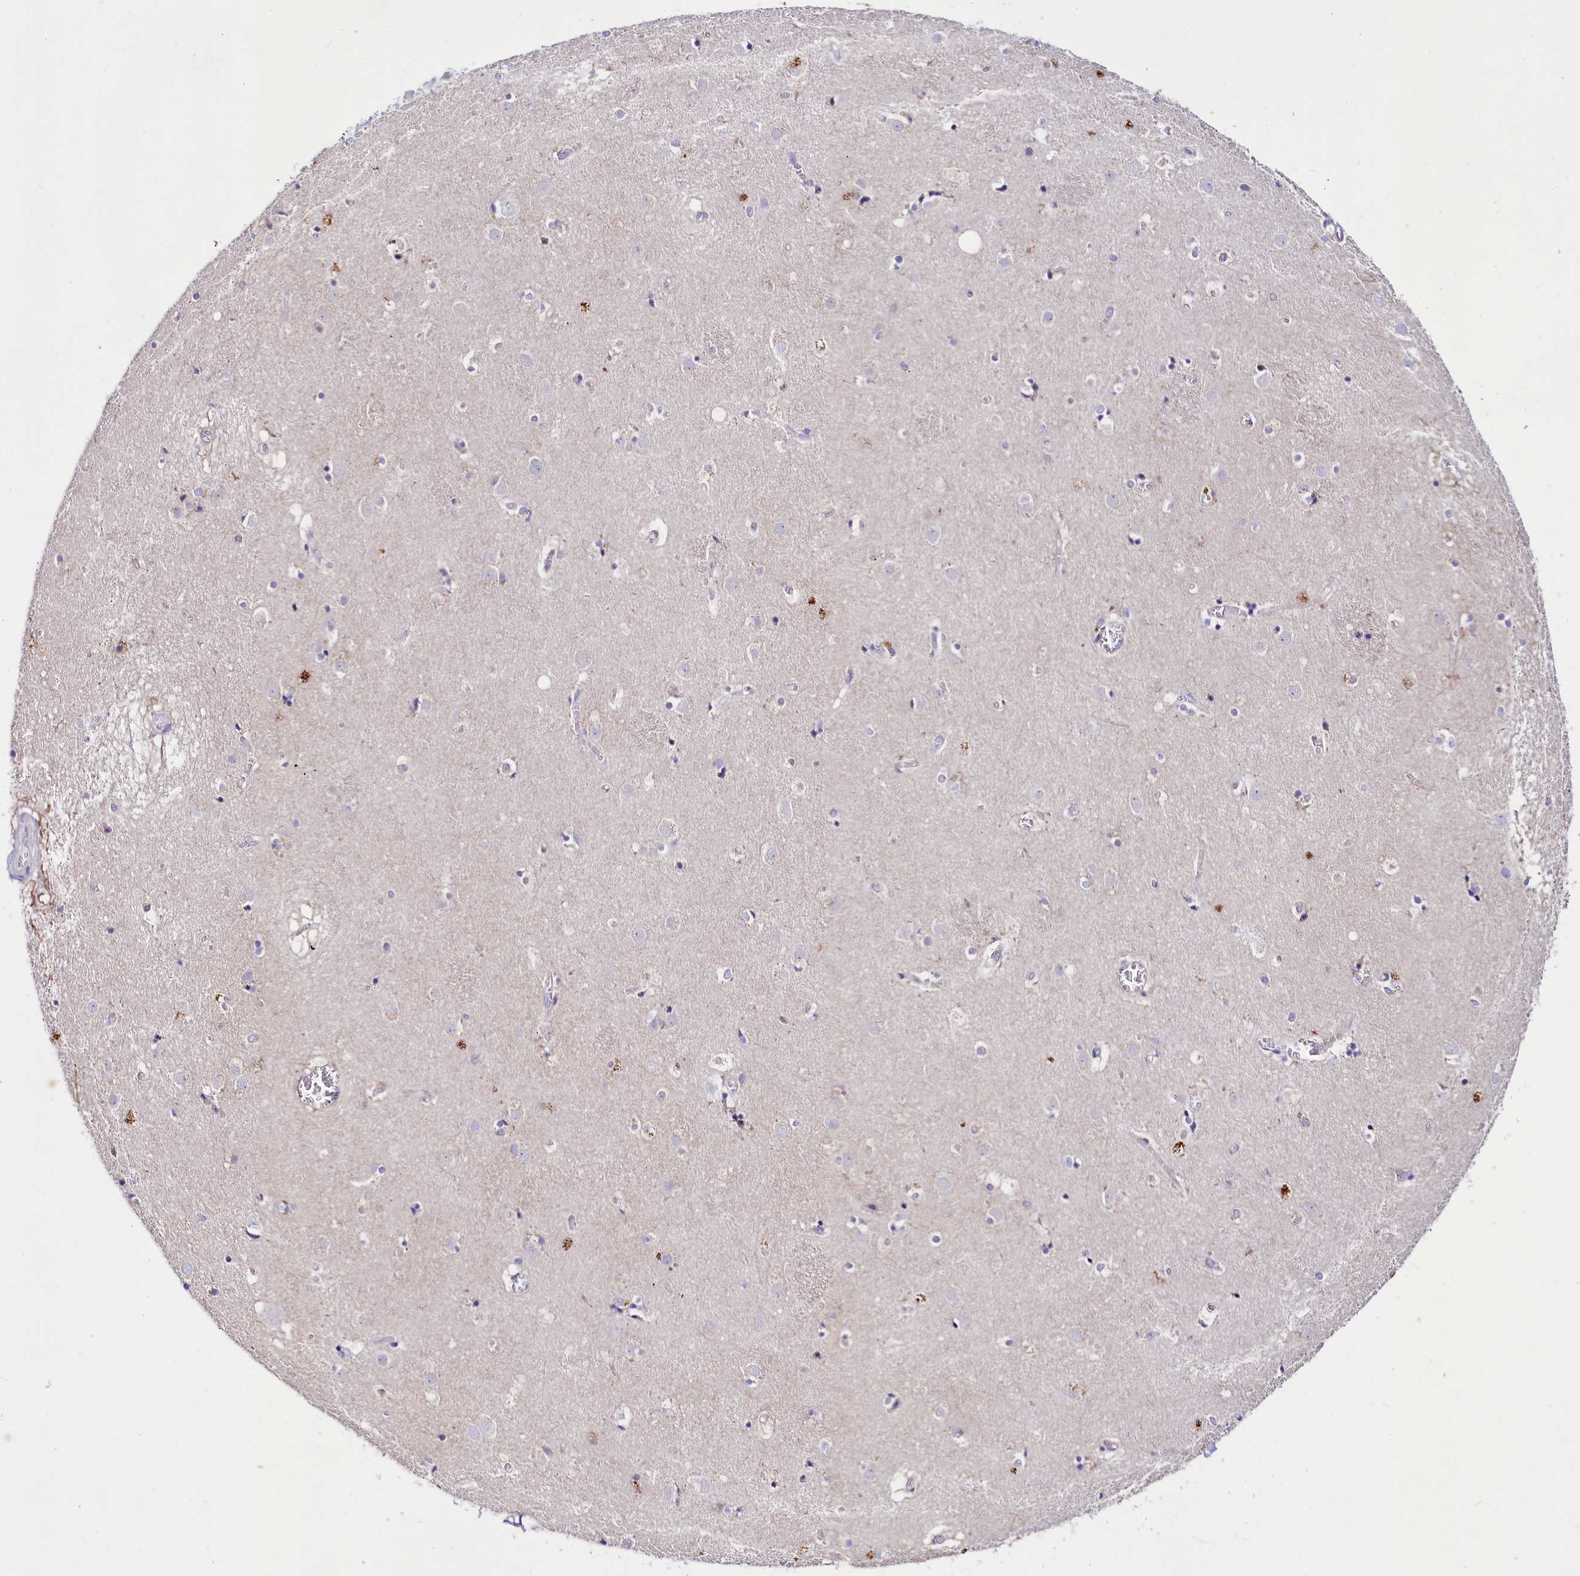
{"staining": {"intensity": "negative", "quantity": "none", "location": "none"}, "tissue": "caudate", "cell_type": "Glial cells", "image_type": "normal", "snomed": [{"axis": "morphology", "description": "Normal tissue, NOS"}, {"axis": "topography", "description": "Lateral ventricle wall"}], "caption": "Immunohistochemistry micrograph of normal caudate stained for a protein (brown), which exhibits no staining in glial cells.", "gene": "ABHD5", "patient": {"sex": "male", "age": 70}}